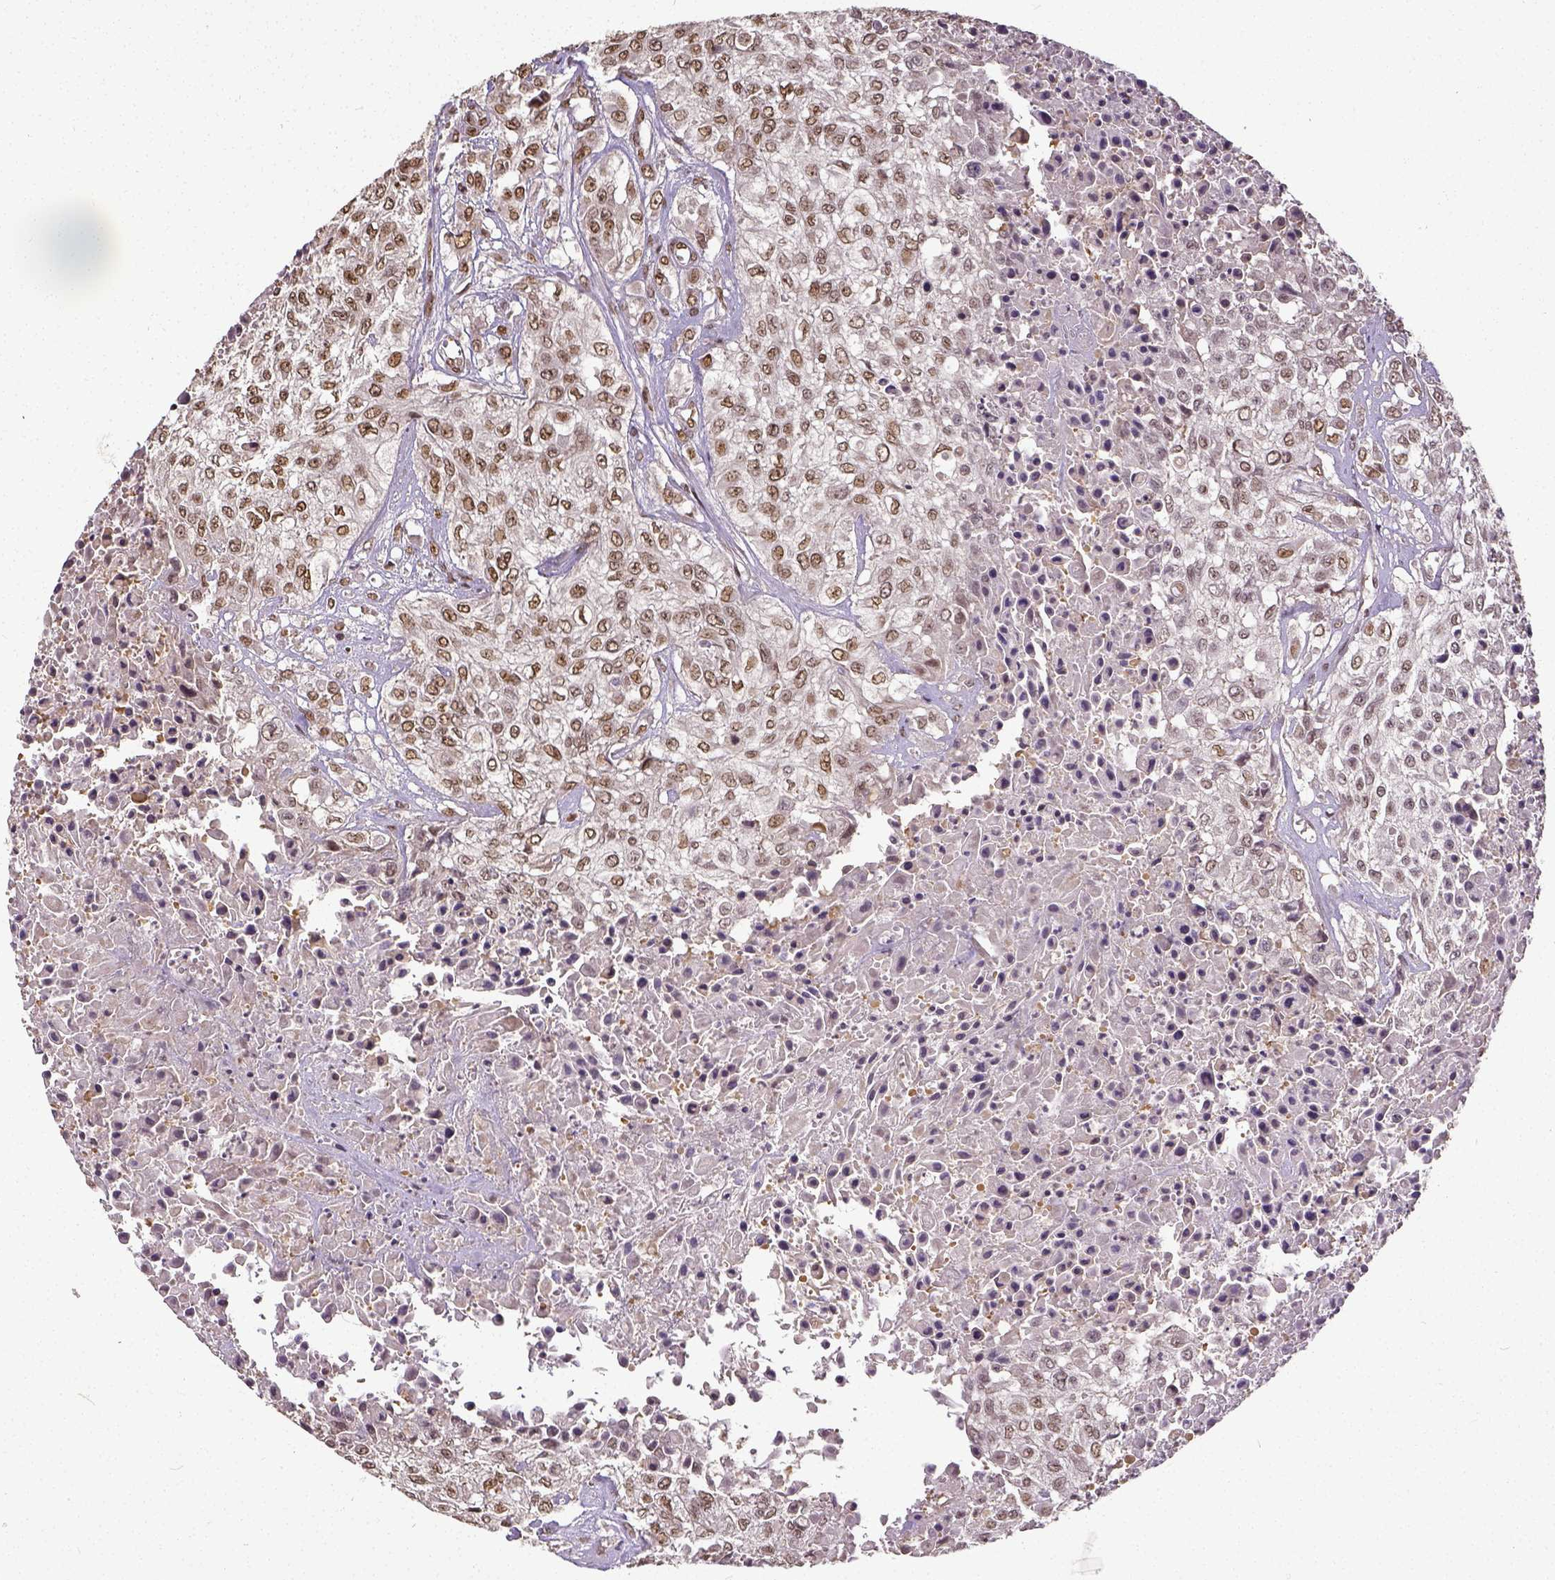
{"staining": {"intensity": "moderate", "quantity": ">75%", "location": "nuclear"}, "tissue": "urothelial cancer", "cell_type": "Tumor cells", "image_type": "cancer", "snomed": [{"axis": "morphology", "description": "Urothelial carcinoma, High grade"}, {"axis": "topography", "description": "Urinary bladder"}], "caption": "Protein analysis of urothelial carcinoma (high-grade) tissue reveals moderate nuclear staining in about >75% of tumor cells.", "gene": "ATRX", "patient": {"sex": "male", "age": 57}}